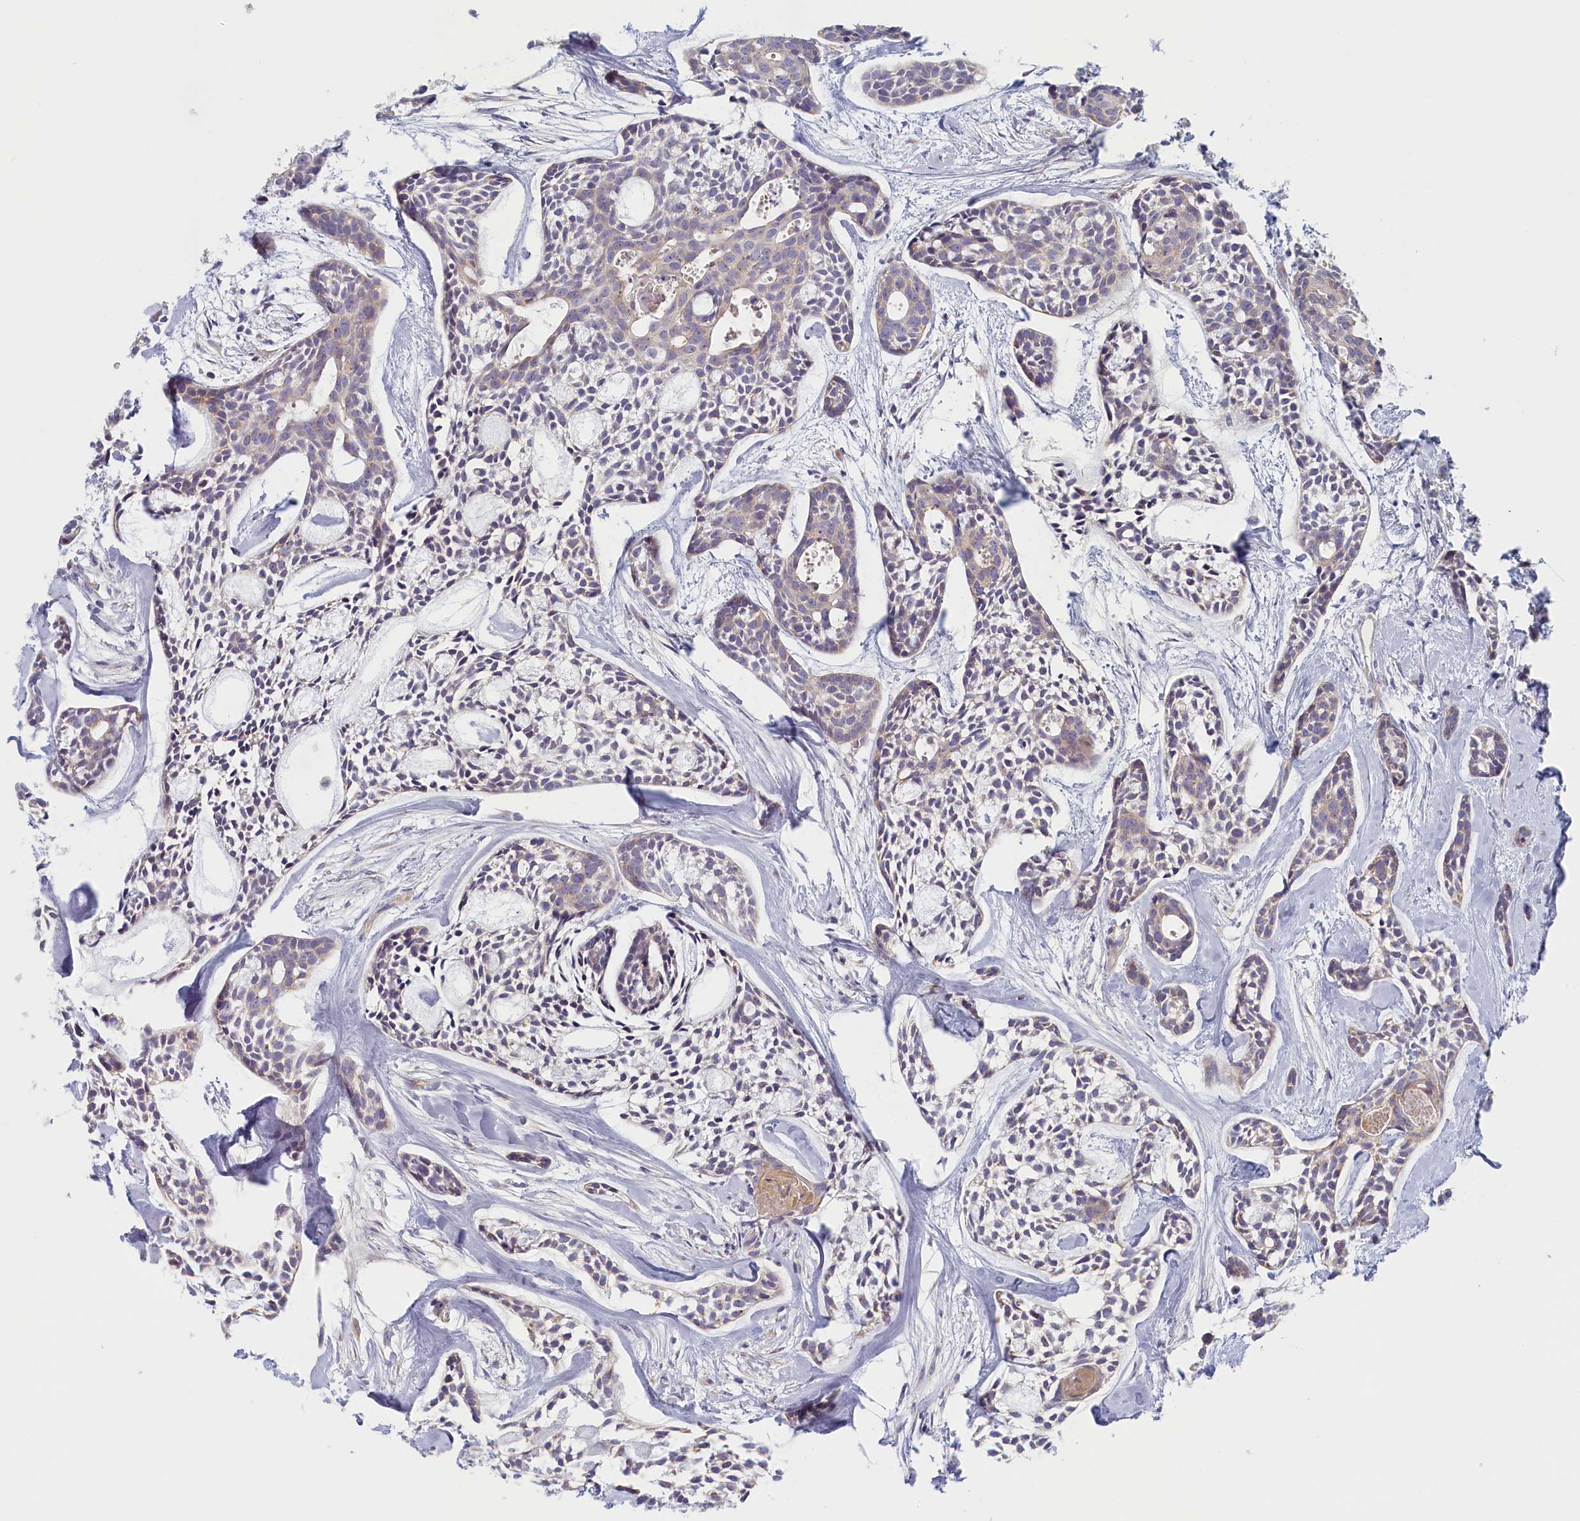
{"staining": {"intensity": "negative", "quantity": "none", "location": "none"}, "tissue": "head and neck cancer", "cell_type": "Tumor cells", "image_type": "cancer", "snomed": [{"axis": "morphology", "description": "Adenocarcinoma, NOS"}, {"axis": "topography", "description": "Subcutis"}, {"axis": "topography", "description": "Head-Neck"}], "caption": "DAB immunohistochemical staining of head and neck cancer (adenocarcinoma) demonstrates no significant positivity in tumor cells. (Brightfield microscopy of DAB immunohistochemistry (IHC) at high magnification).", "gene": "STX16", "patient": {"sex": "female", "age": 73}}